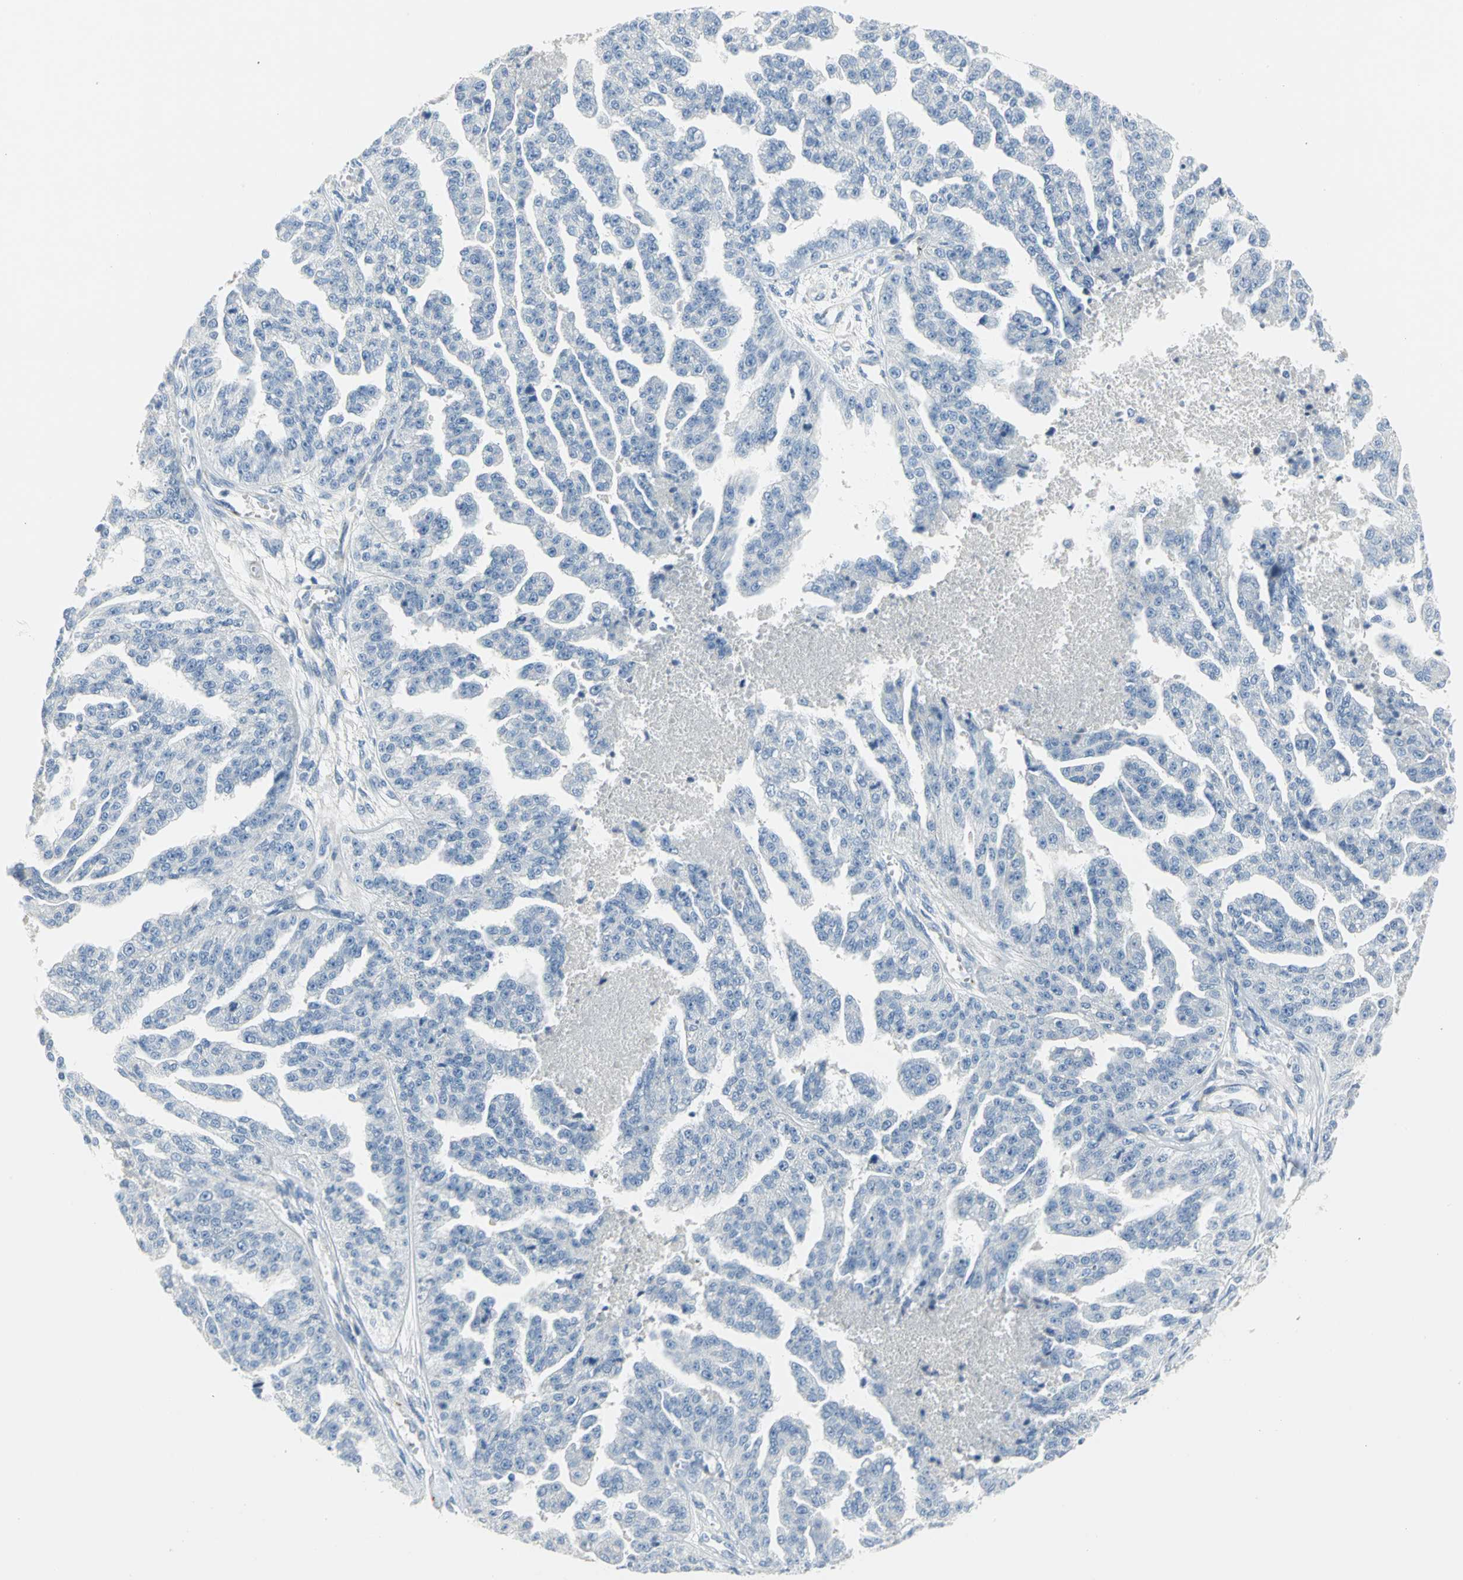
{"staining": {"intensity": "negative", "quantity": "none", "location": "none"}, "tissue": "ovarian cancer", "cell_type": "Tumor cells", "image_type": "cancer", "snomed": [{"axis": "morphology", "description": "Cystadenocarcinoma, serous, NOS"}, {"axis": "topography", "description": "Ovary"}], "caption": "Ovarian cancer (serous cystadenocarcinoma) stained for a protein using immunohistochemistry demonstrates no staining tumor cells.", "gene": "ALOX15", "patient": {"sex": "female", "age": 58}}